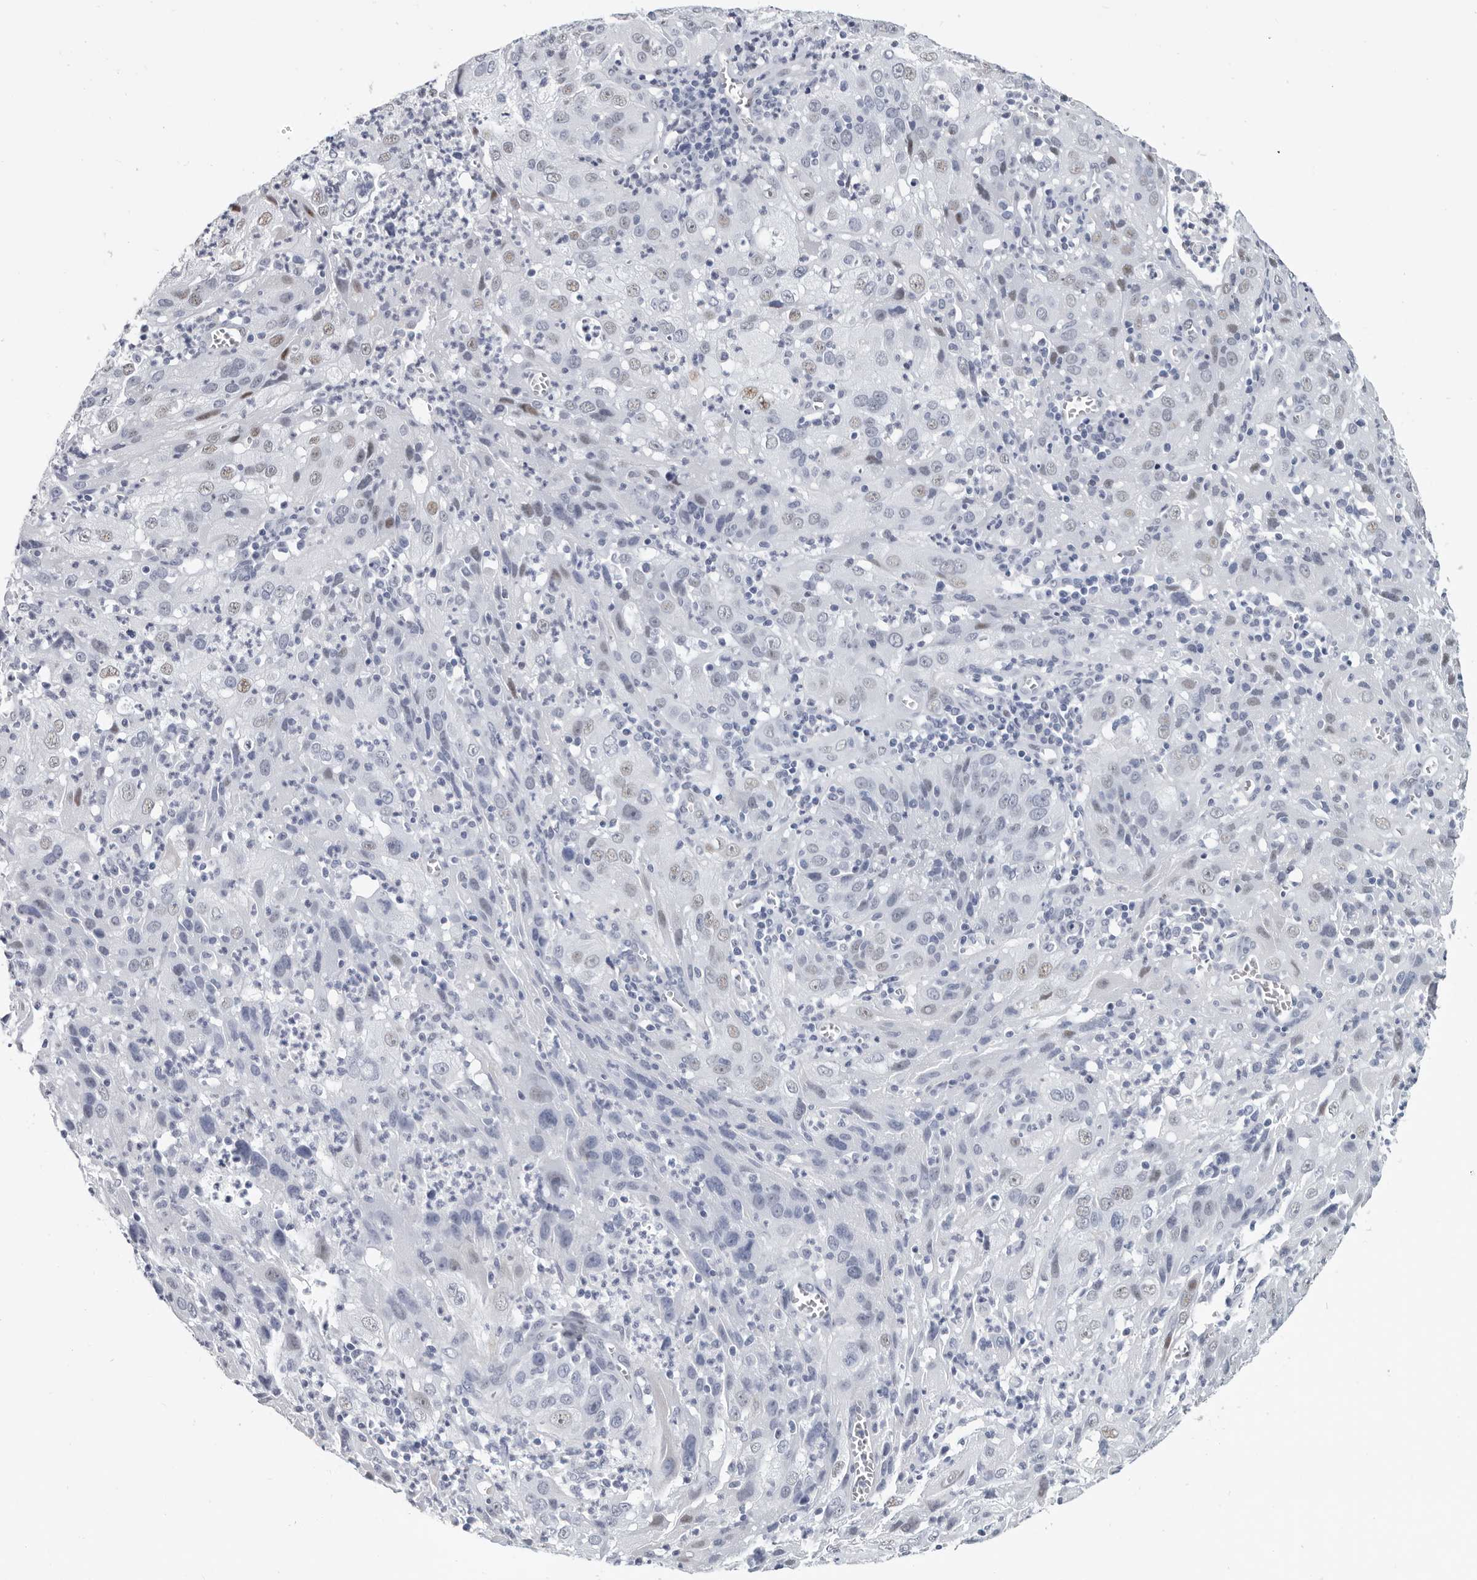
{"staining": {"intensity": "weak", "quantity": "<25%", "location": "nuclear"}, "tissue": "cervical cancer", "cell_type": "Tumor cells", "image_type": "cancer", "snomed": [{"axis": "morphology", "description": "Squamous cell carcinoma, NOS"}, {"axis": "topography", "description": "Cervix"}], "caption": "Immunohistochemical staining of human squamous cell carcinoma (cervical) shows no significant expression in tumor cells.", "gene": "WRAP73", "patient": {"sex": "female", "age": 32}}